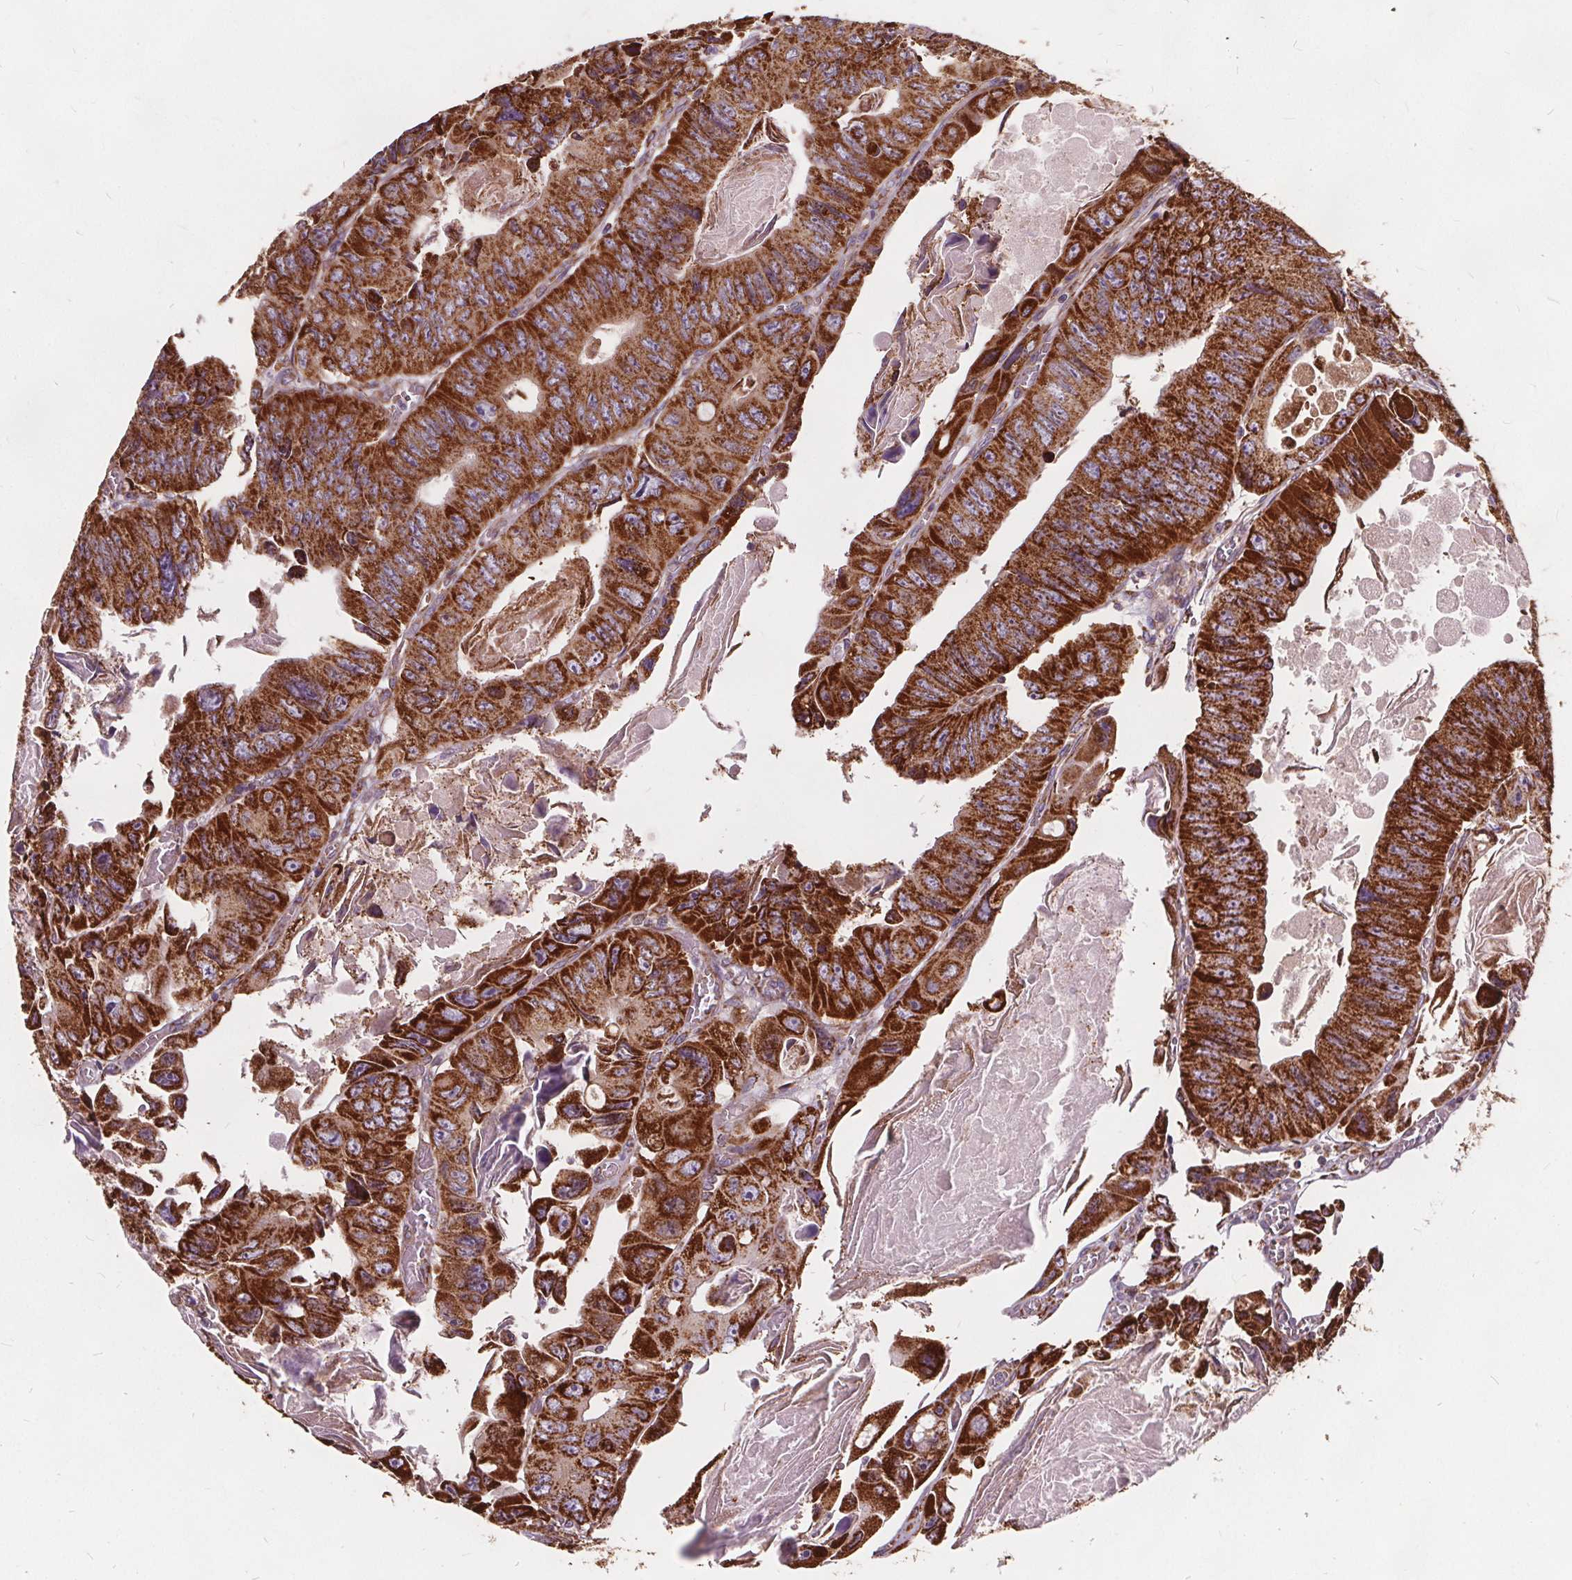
{"staining": {"intensity": "strong", "quantity": ">75%", "location": "cytoplasmic/membranous"}, "tissue": "colorectal cancer", "cell_type": "Tumor cells", "image_type": "cancer", "snomed": [{"axis": "morphology", "description": "Adenocarcinoma, NOS"}, {"axis": "topography", "description": "Colon"}], "caption": "An immunohistochemistry (IHC) image of neoplastic tissue is shown. Protein staining in brown highlights strong cytoplasmic/membranous positivity in colorectal cancer (adenocarcinoma) within tumor cells.", "gene": "PLSCR3", "patient": {"sex": "female", "age": 84}}